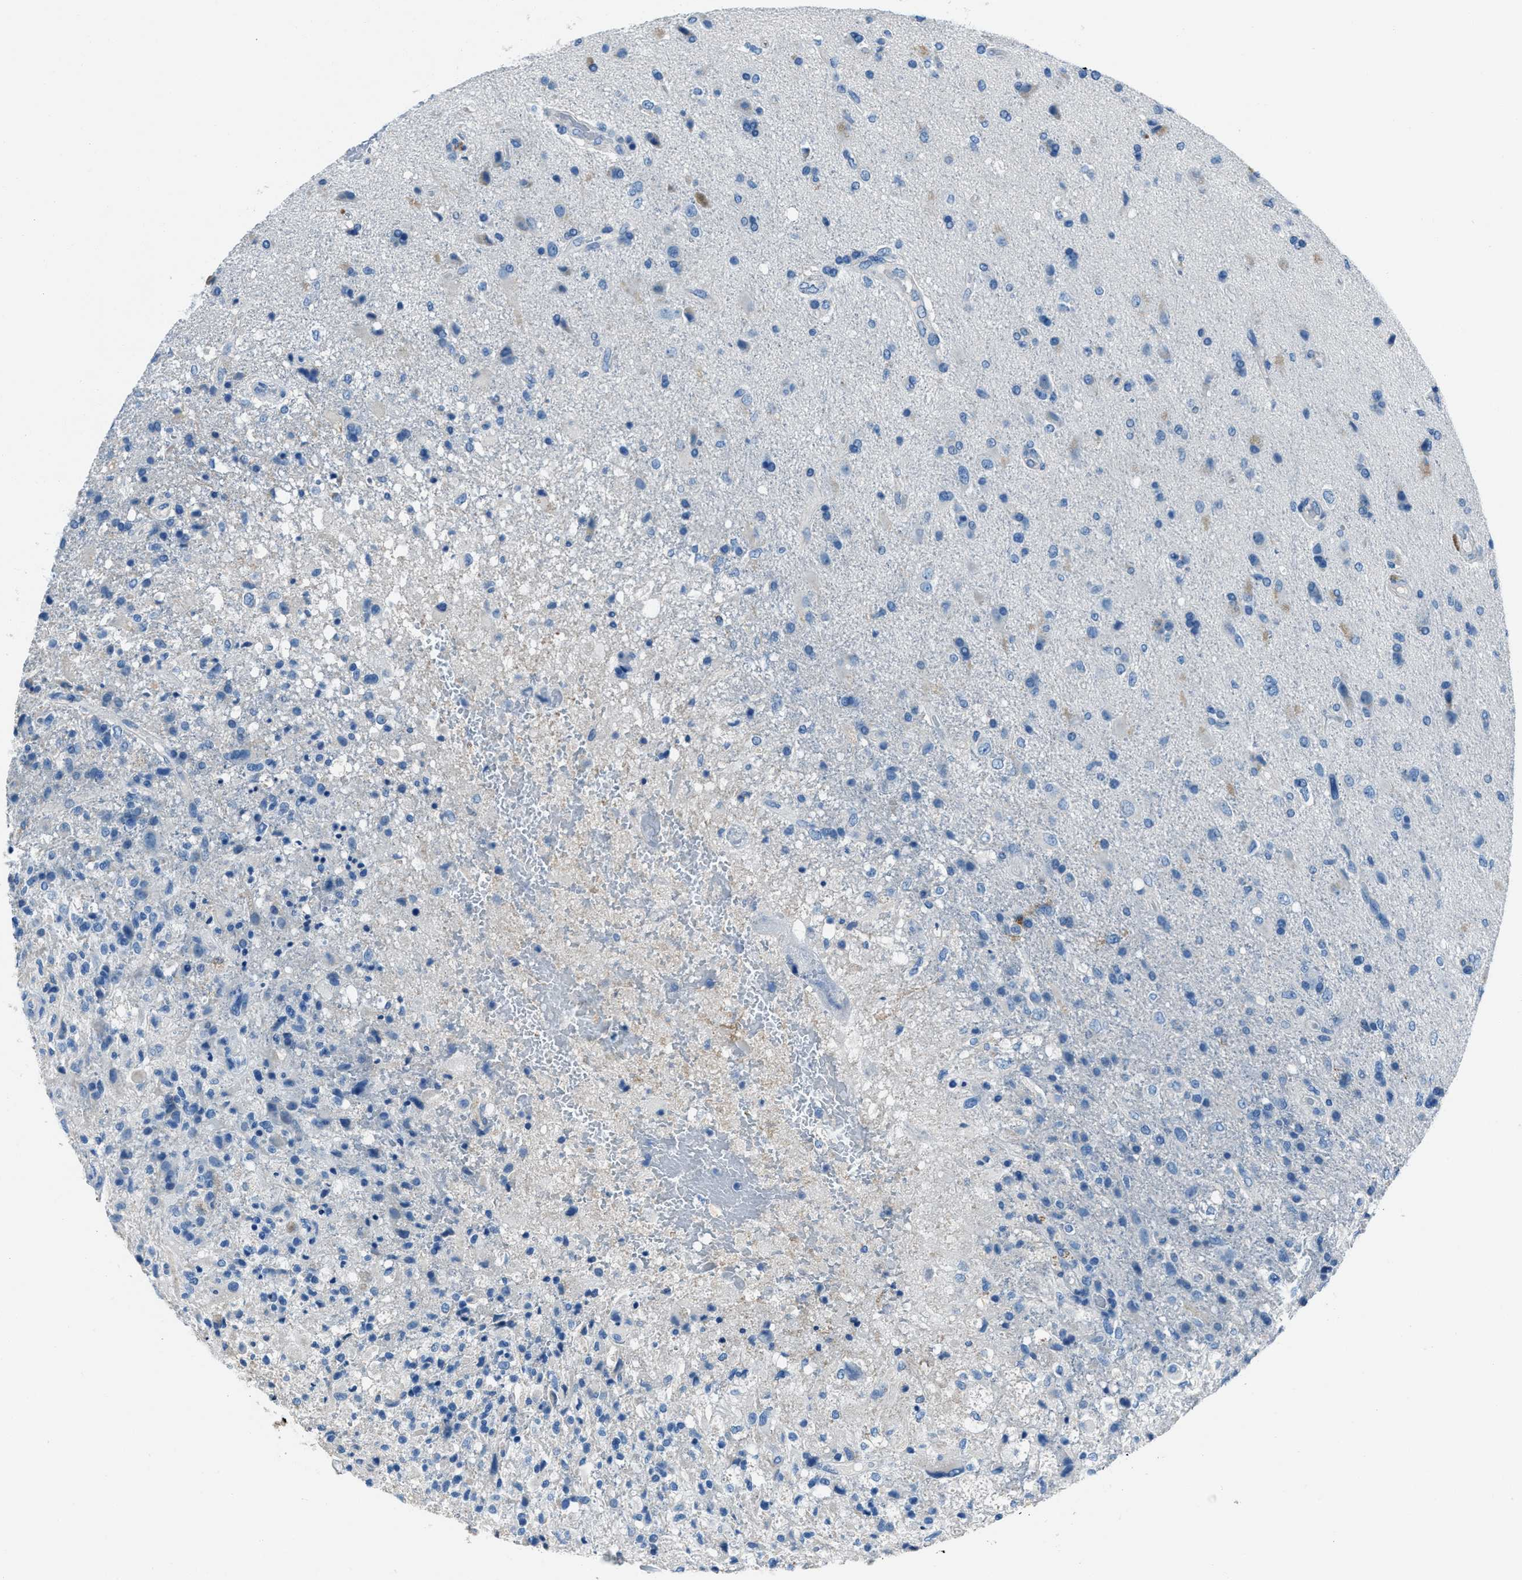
{"staining": {"intensity": "negative", "quantity": "none", "location": "none"}, "tissue": "glioma", "cell_type": "Tumor cells", "image_type": "cancer", "snomed": [{"axis": "morphology", "description": "Glioma, malignant, High grade"}, {"axis": "topography", "description": "Brain"}], "caption": "Glioma was stained to show a protein in brown. There is no significant positivity in tumor cells.", "gene": "AMACR", "patient": {"sex": "male", "age": 72}}